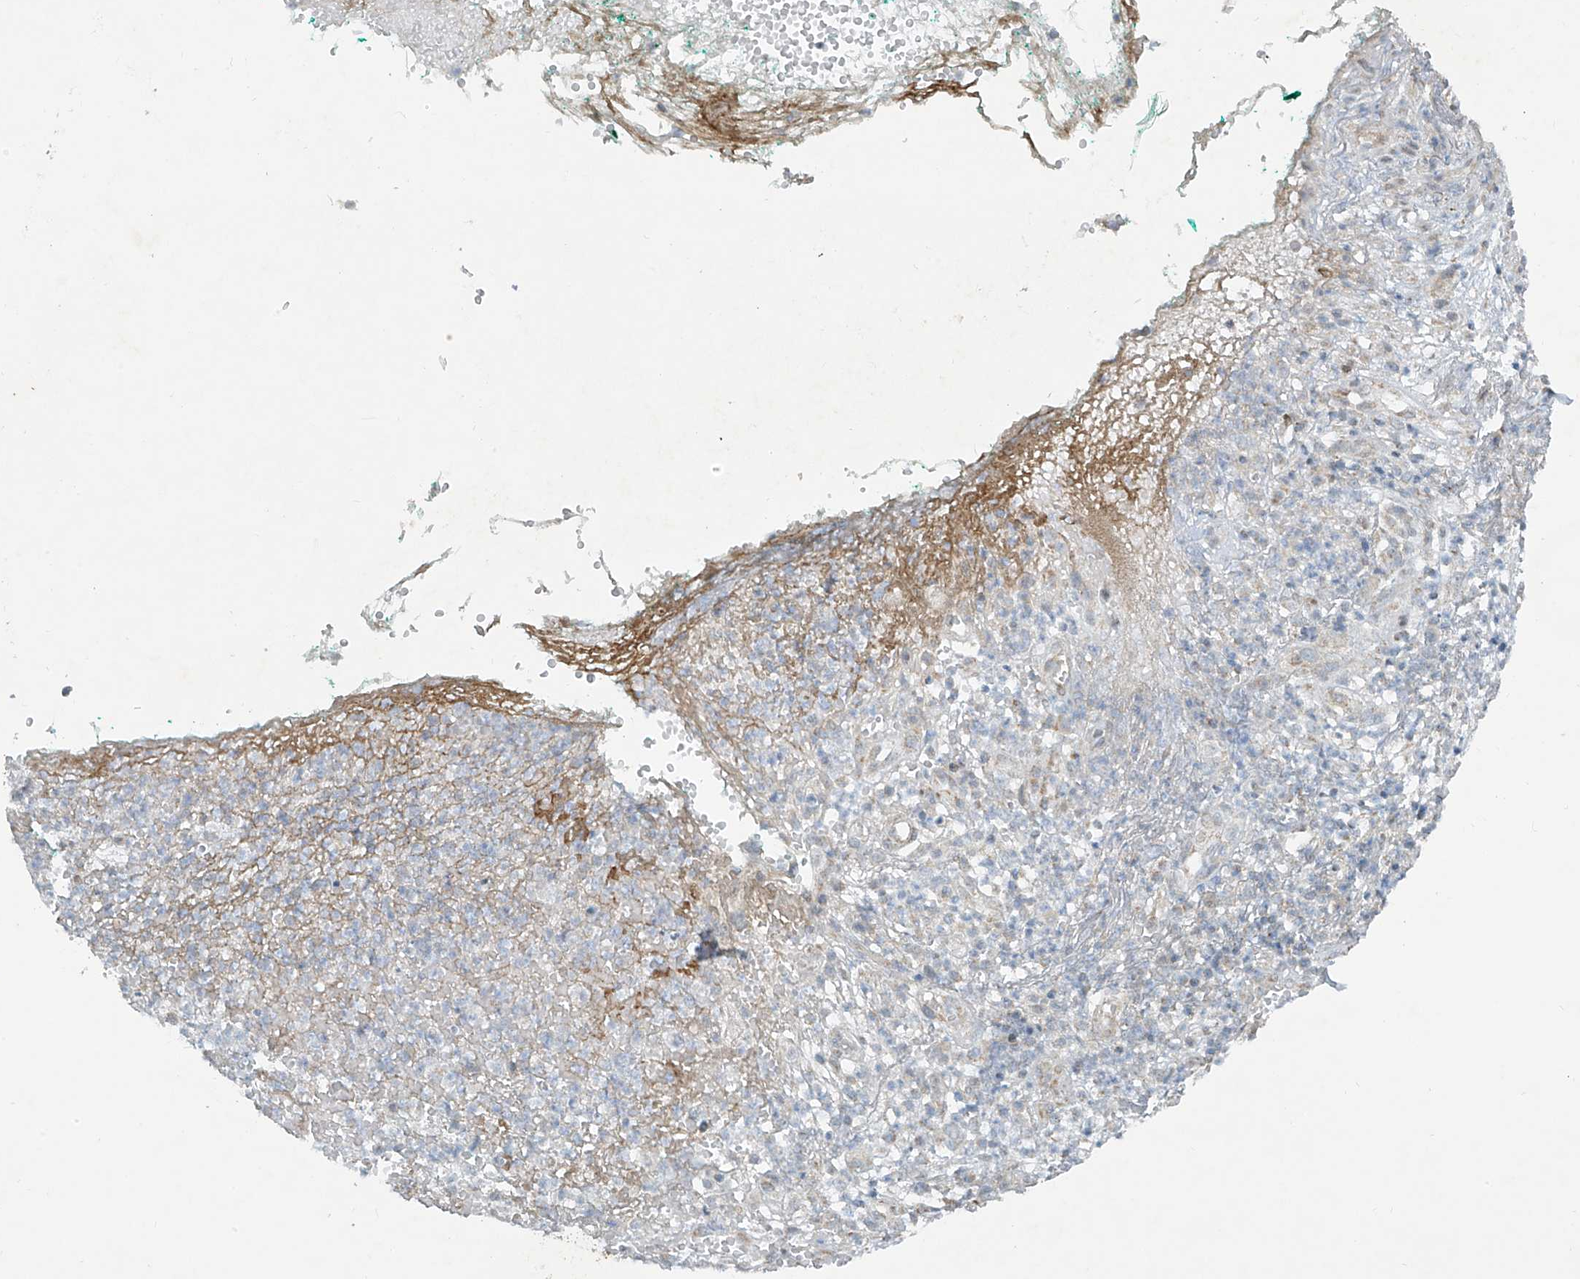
{"staining": {"intensity": "moderate", "quantity": "25%-75%", "location": "cytoplasmic/membranous"}, "tissue": "adipose tissue", "cell_type": "Adipocytes", "image_type": "normal", "snomed": [{"axis": "morphology", "description": "Normal tissue, NOS"}, {"axis": "morphology", "description": "Basal cell carcinoma"}, {"axis": "topography", "description": "Cartilage tissue"}, {"axis": "topography", "description": "Nasopharynx"}, {"axis": "topography", "description": "Oral tissue"}], "caption": "Adipose tissue stained with DAB (3,3'-diaminobenzidine) IHC shows medium levels of moderate cytoplasmic/membranous staining in approximately 25%-75% of adipocytes.", "gene": "SMDT1", "patient": {"sex": "female", "age": 77}}